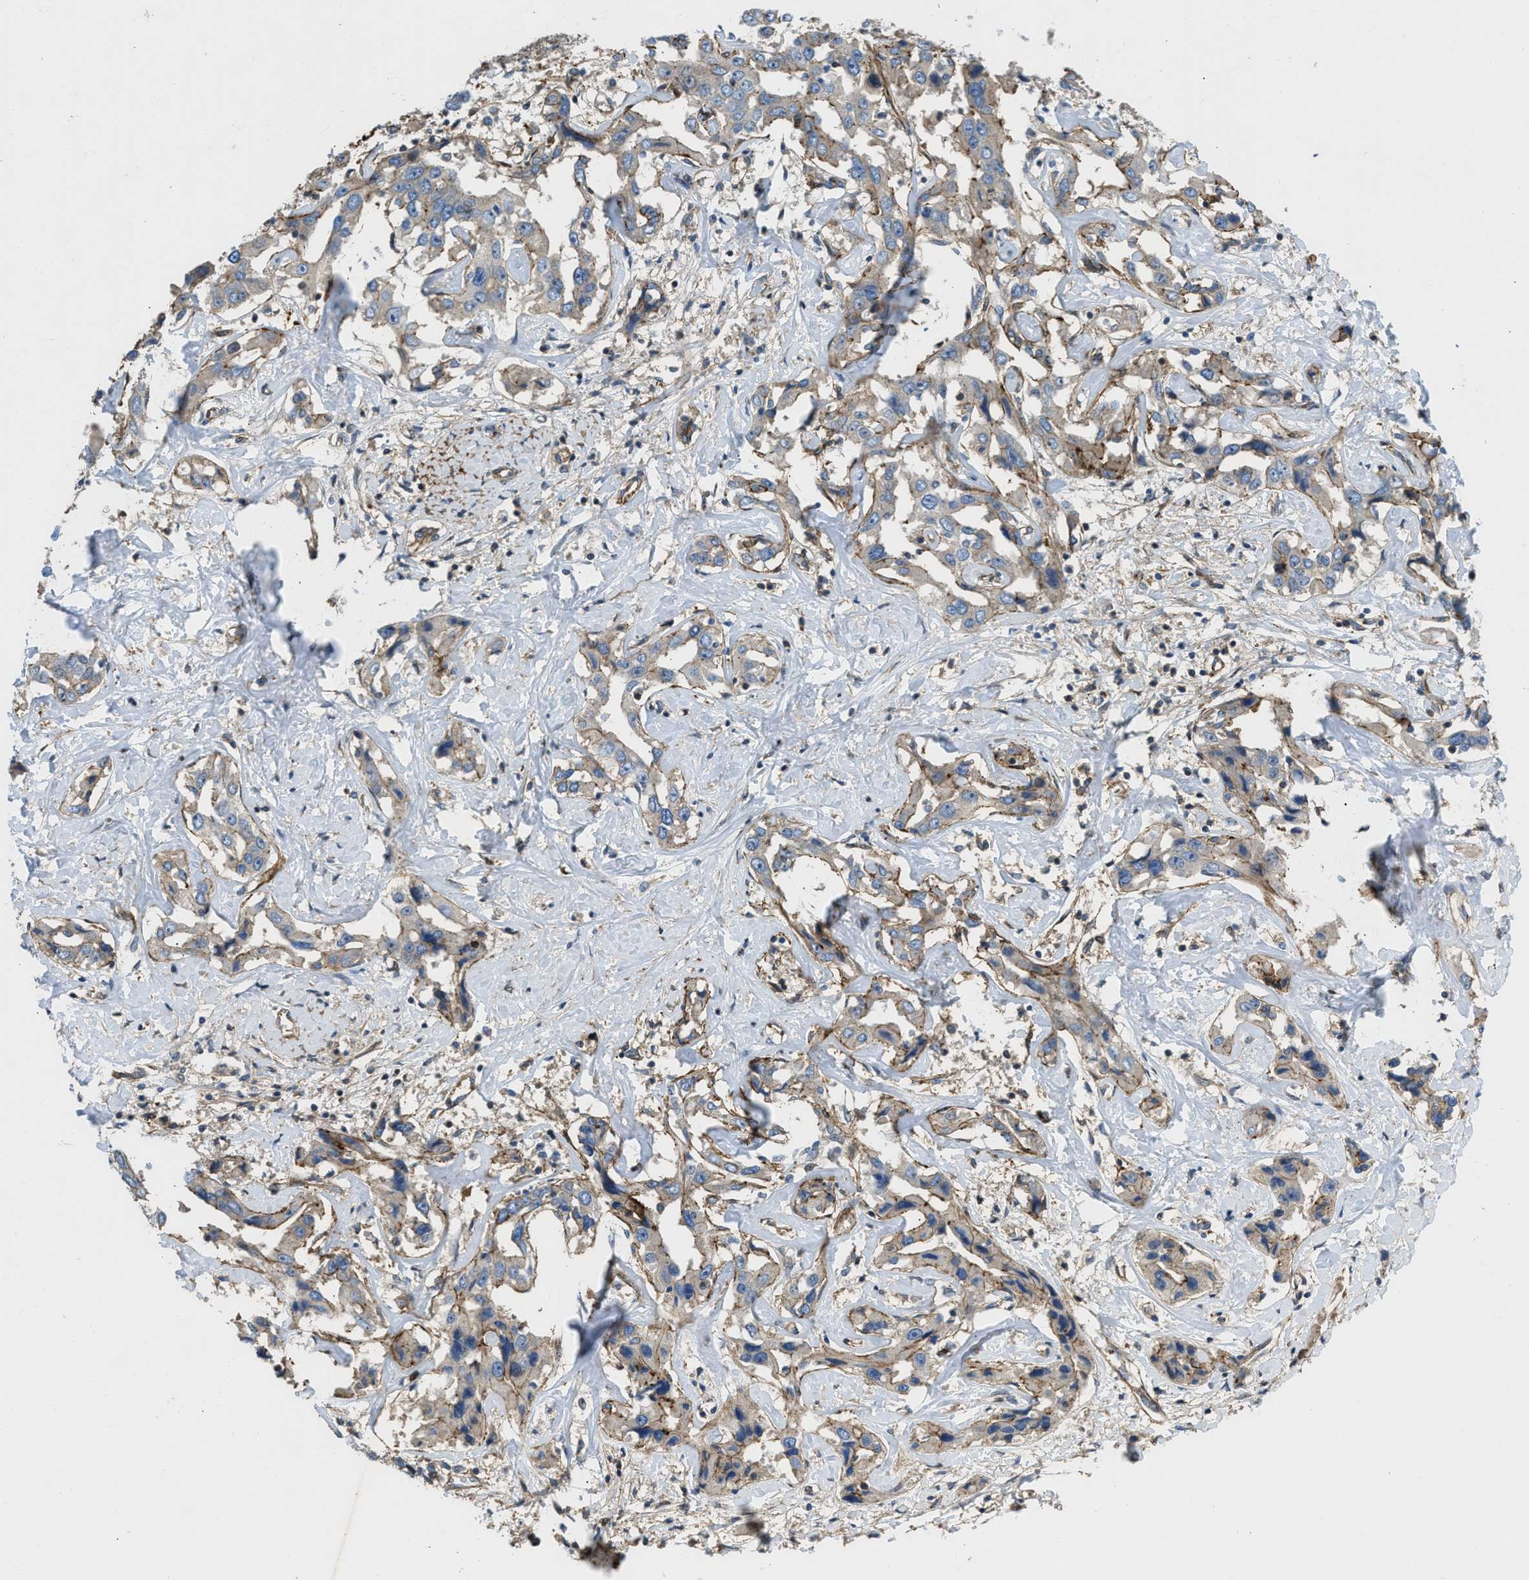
{"staining": {"intensity": "weak", "quantity": ">75%", "location": "cytoplasmic/membranous"}, "tissue": "liver cancer", "cell_type": "Tumor cells", "image_type": "cancer", "snomed": [{"axis": "morphology", "description": "Cholangiocarcinoma"}, {"axis": "topography", "description": "Liver"}], "caption": "Brown immunohistochemical staining in liver cancer (cholangiocarcinoma) exhibits weak cytoplasmic/membranous staining in approximately >75% of tumor cells.", "gene": "NYNRIN", "patient": {"sex": "male", "age": 59}}